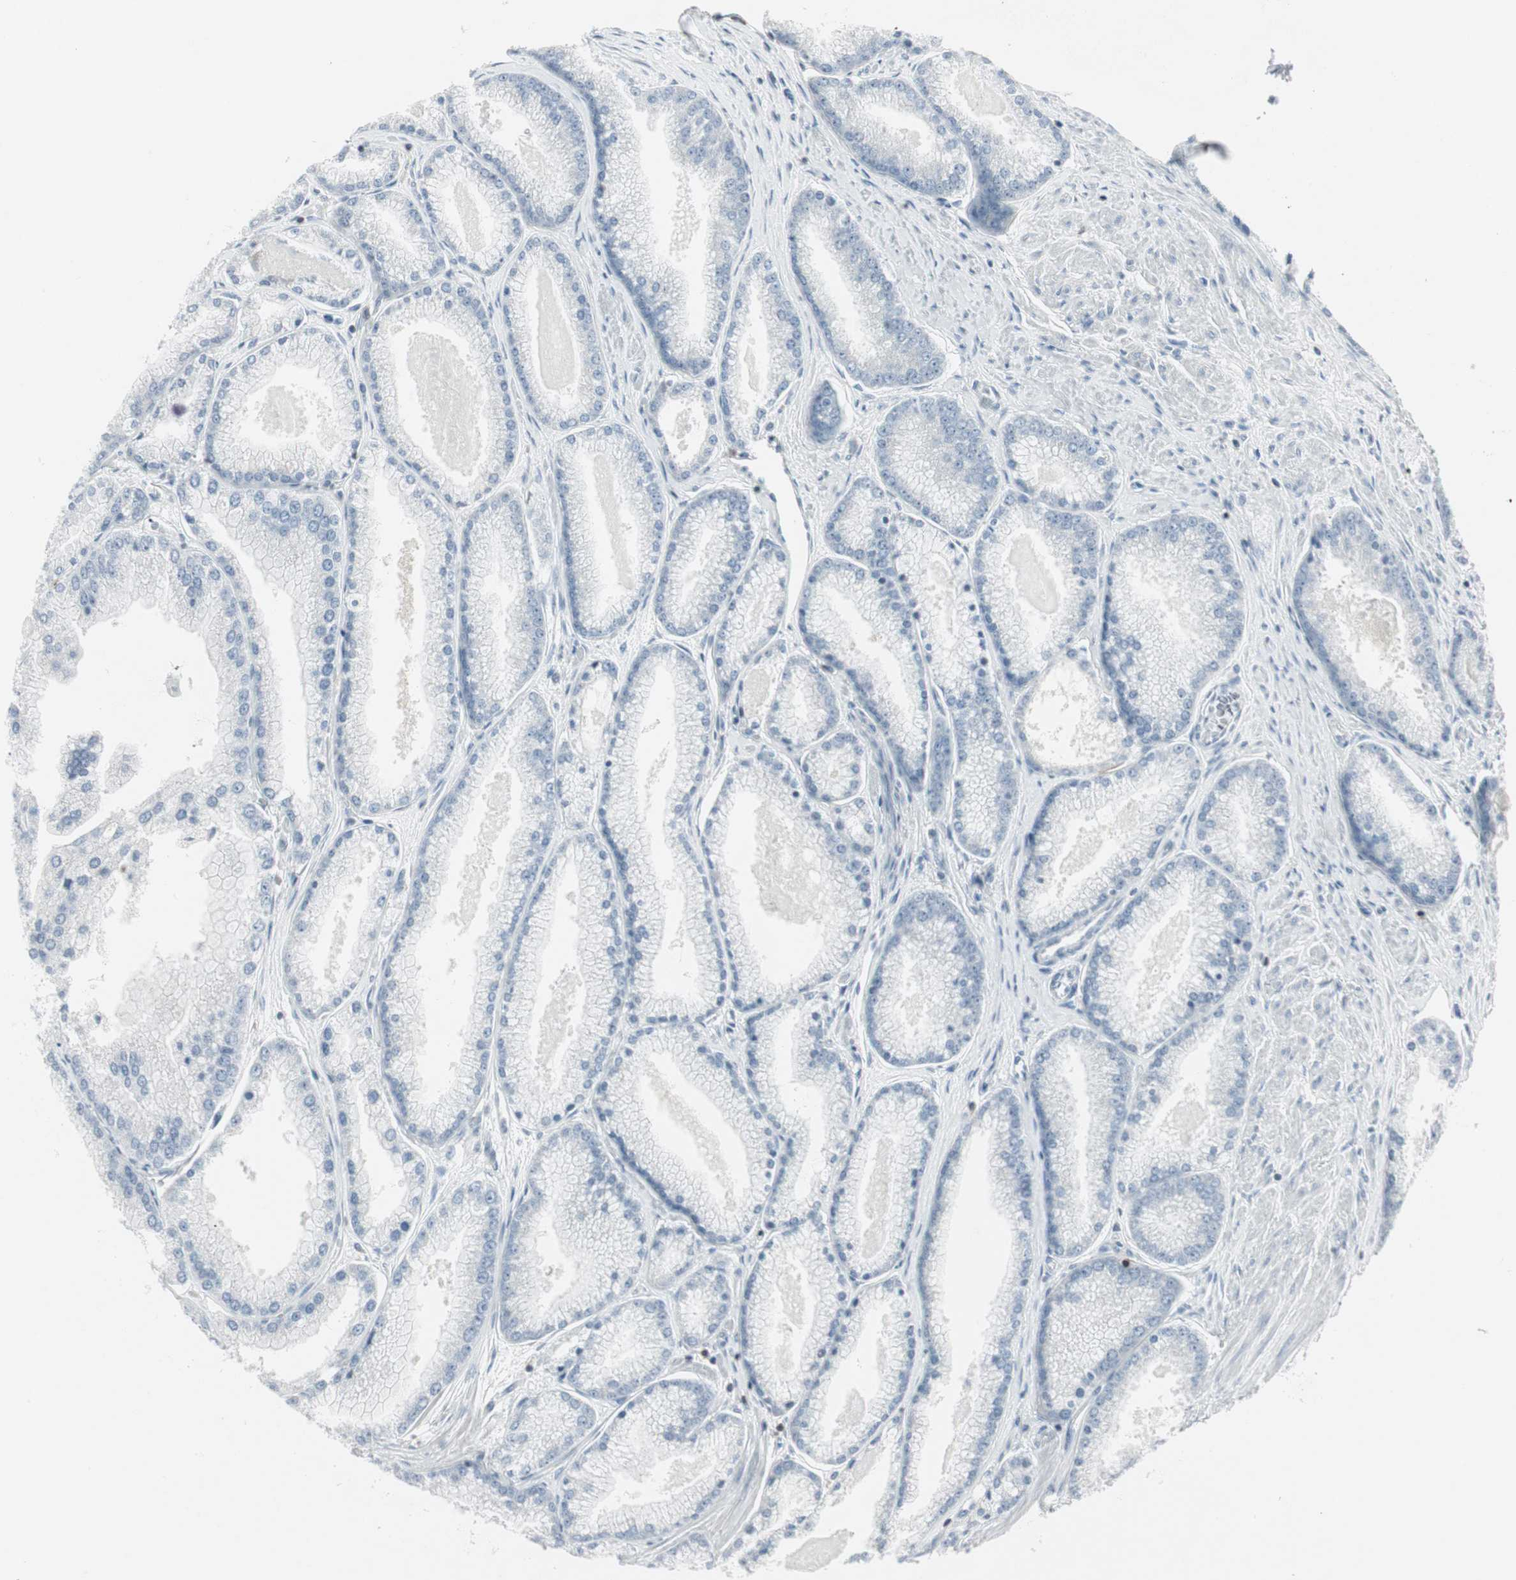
{"staining": {"intensity": "negative", "quantity": "none", "location": "none"}, "tissue": "prostate cancer", "cell_type": "Tumor cells", "image_type": "cancer", "snomed": [{"axis": "morphology", "description": "Adenocarcinoma, High grade"}, {"axis": "topography", "description": "Prostate"}], "caption": "IHC histopathology image of prostate cancer (high-grade adenocarcinoma) stained for a protein (brown), which displays no expression in tumor cells. (Stains: DAB (3,3'-diaminobenzidine) IHC with hematoxylin counter stain, Microscopy: brightfield microscopy at high magnification).", "gene": "MAP4K4", "patient": {"sex": "male", "age": 61}}